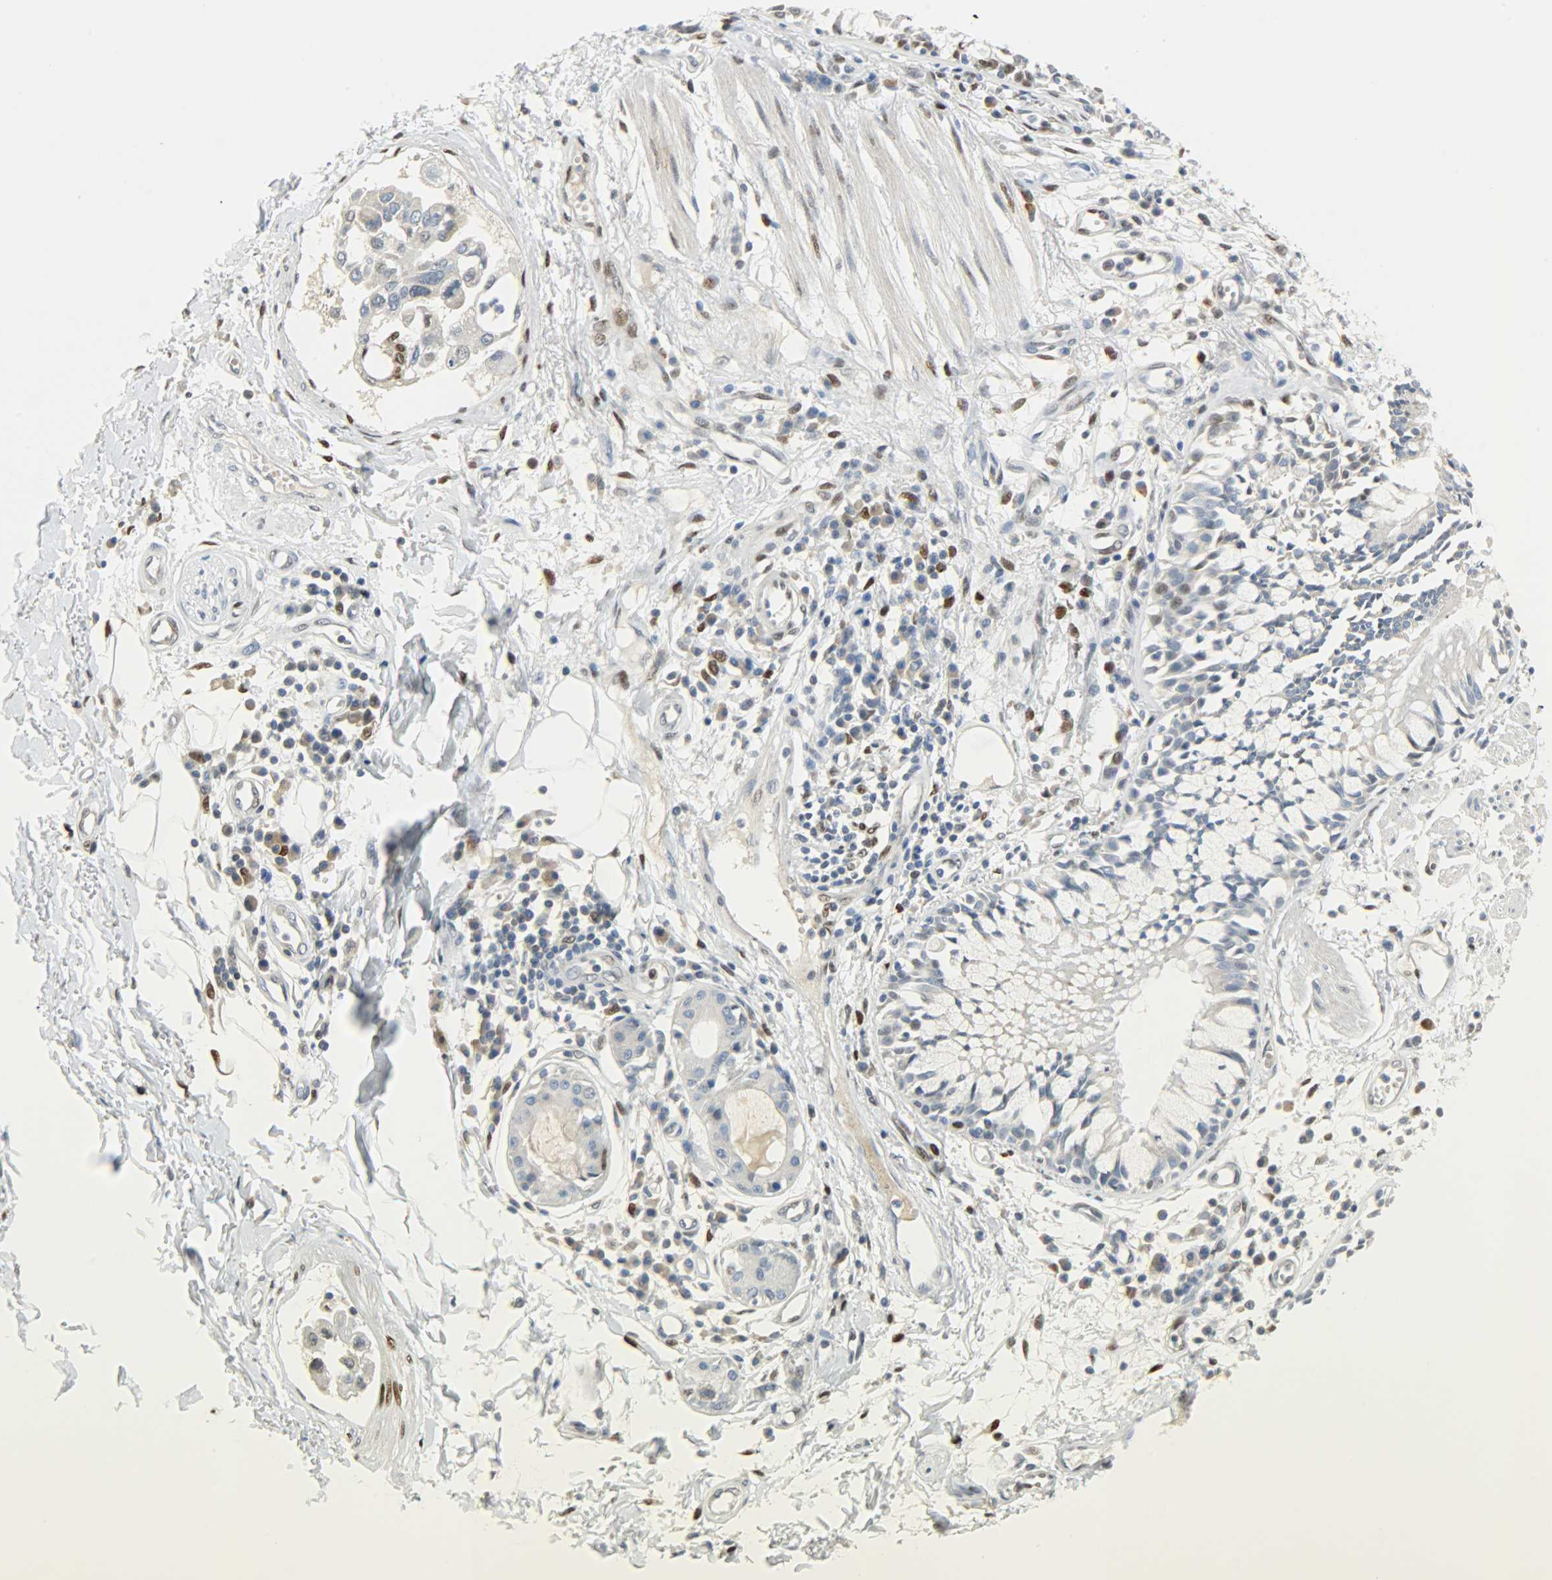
{"staining": {"intensity": "strong", "quantity": "<25%", "location": "nuclear"}, "tissue": "adipose tissue", "cell_type": "Adipocytes", "image_type": "normal", "snomed": [{"axis": "morphology", "description": "Normal tissue, NOS"}, {"axis": "morphology", "description": "Adenocarcinoma, NOS"}, {"axis": "topography", "description": "Cartilage tissue"}, {"axis": "topography", "description": "Bronchus"}, {"axis": "topography", "description": "Lung"}], "caption": "Benign adipose tissue was stained to show a protein in brown. There is medium levels of strong nuclear staining in approximately <25% of adipocytes. The protein of interest is stained brown, and the nuclei are stained in blue (DAB (3,3'-diaminobenzidine) IHC with brightfield microscopy, high magnification).", "gene": "JUNB", "patient": {"sex": "female", "age": 67}}